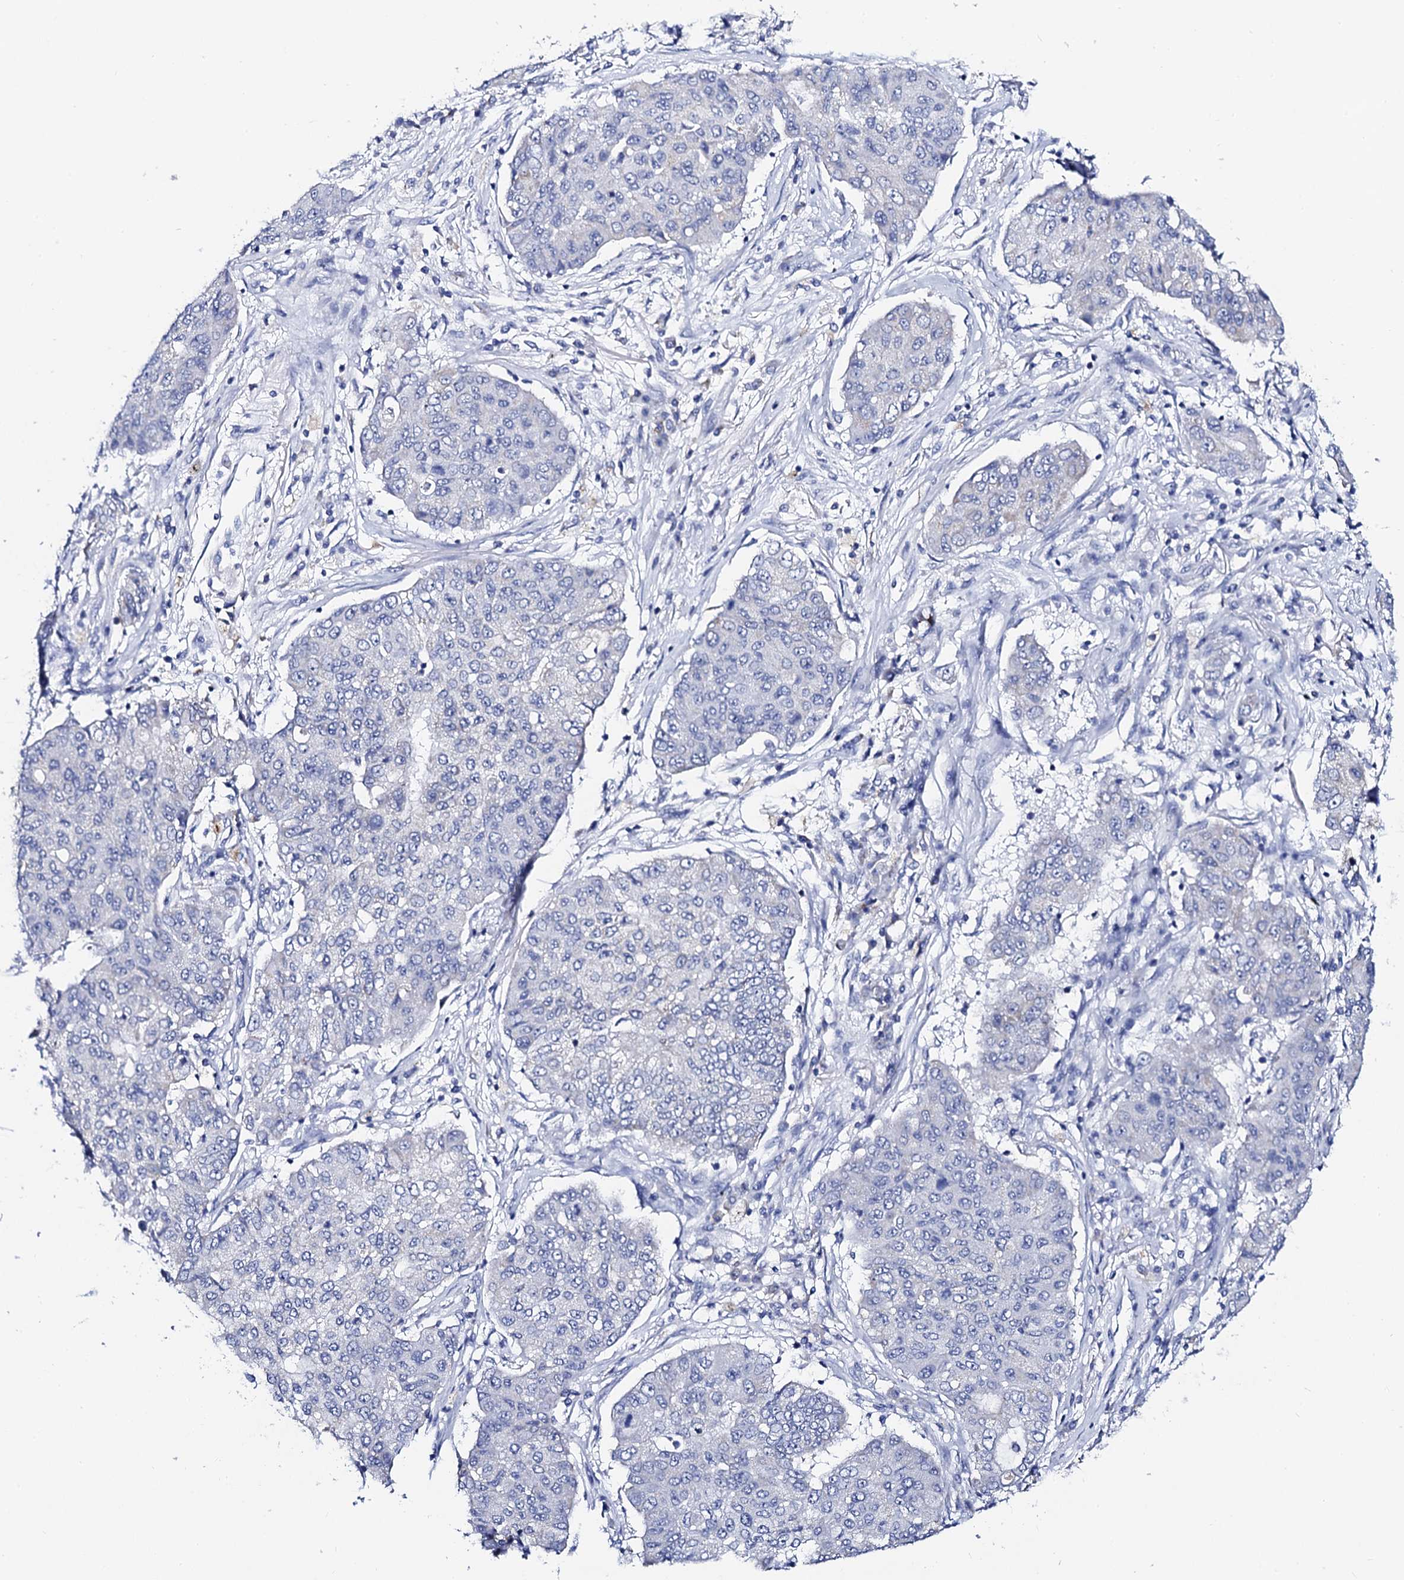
{"staining": {"intensity": "weak", "quantity": "<25%", "location": "cytoplasmic/membranous"}, "tissue": "lung cancer", "cell_type": "Tumor cells", "image_type": "cancer", "snomed": [{"axis": "morphology", "description": "Squamous cell carcinoma, NOS"}, {"axis": "topography", "description": "Lung"}], "caption": "This is an immunohistochemistry (IHC) photomicrograph of lung squamous cell carcinoma. There is no expression in tumor cells.", "gene": "ACADSB", "patient": {"sex": "male", "age": 74}}